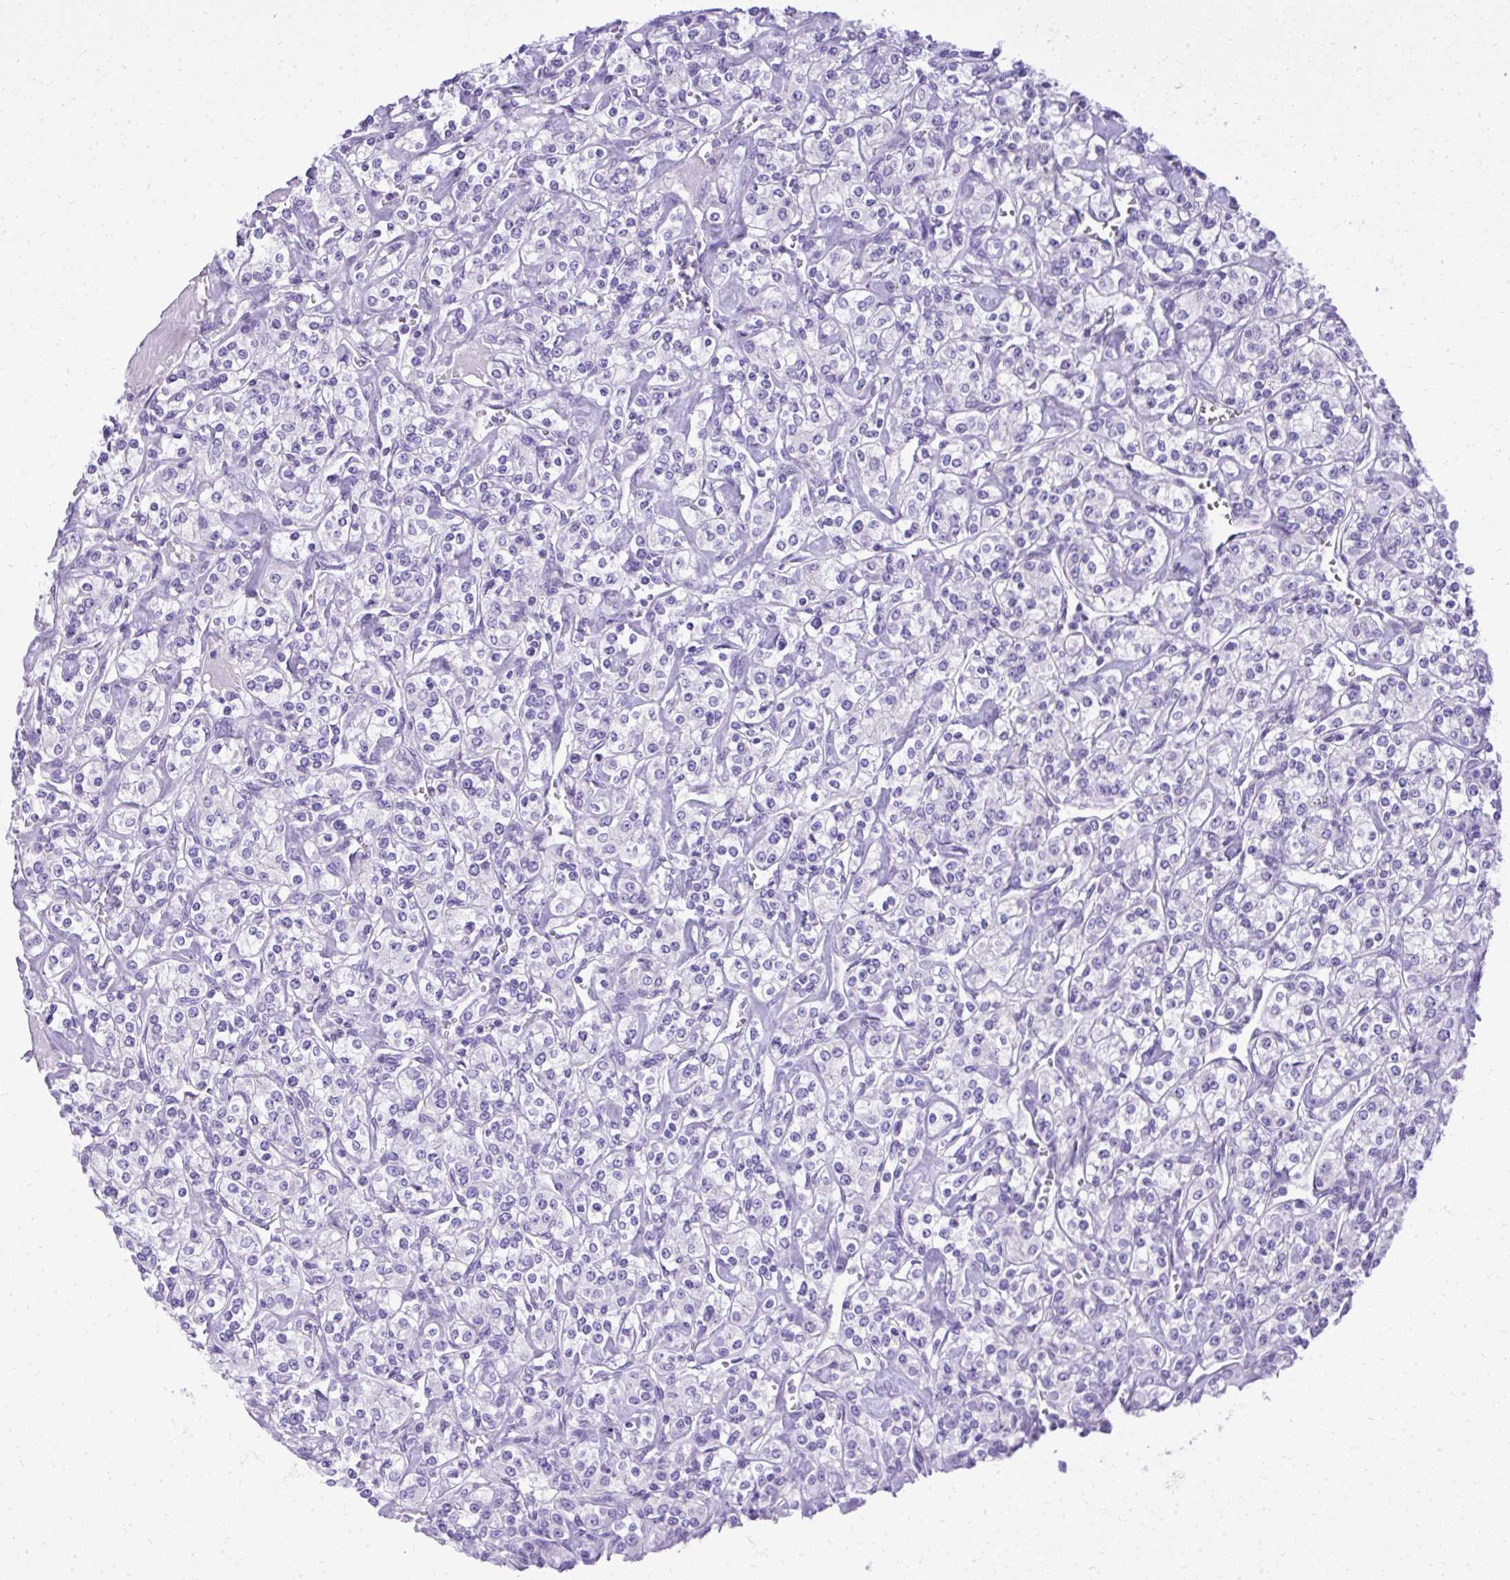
{"staining": {"intensity": "negative", "quantity": "none", "location": "none"}, "tissue": "renal cancer", "cell_type": "Tumor cells", "image_type": "cancer", "snomed": [{"axis": "morphology", "description": "Adenocarcinoma, NOS"}, {"axis": "topography", "description": "Kidney"}], "caption": "This is an immunohistochemistry photomicrograph of human renal adenocarcinoma. There is no expression in tumor cells.", "gene": "ST6GALNAC3", "patient": {"sex": "male", "age": 77}}